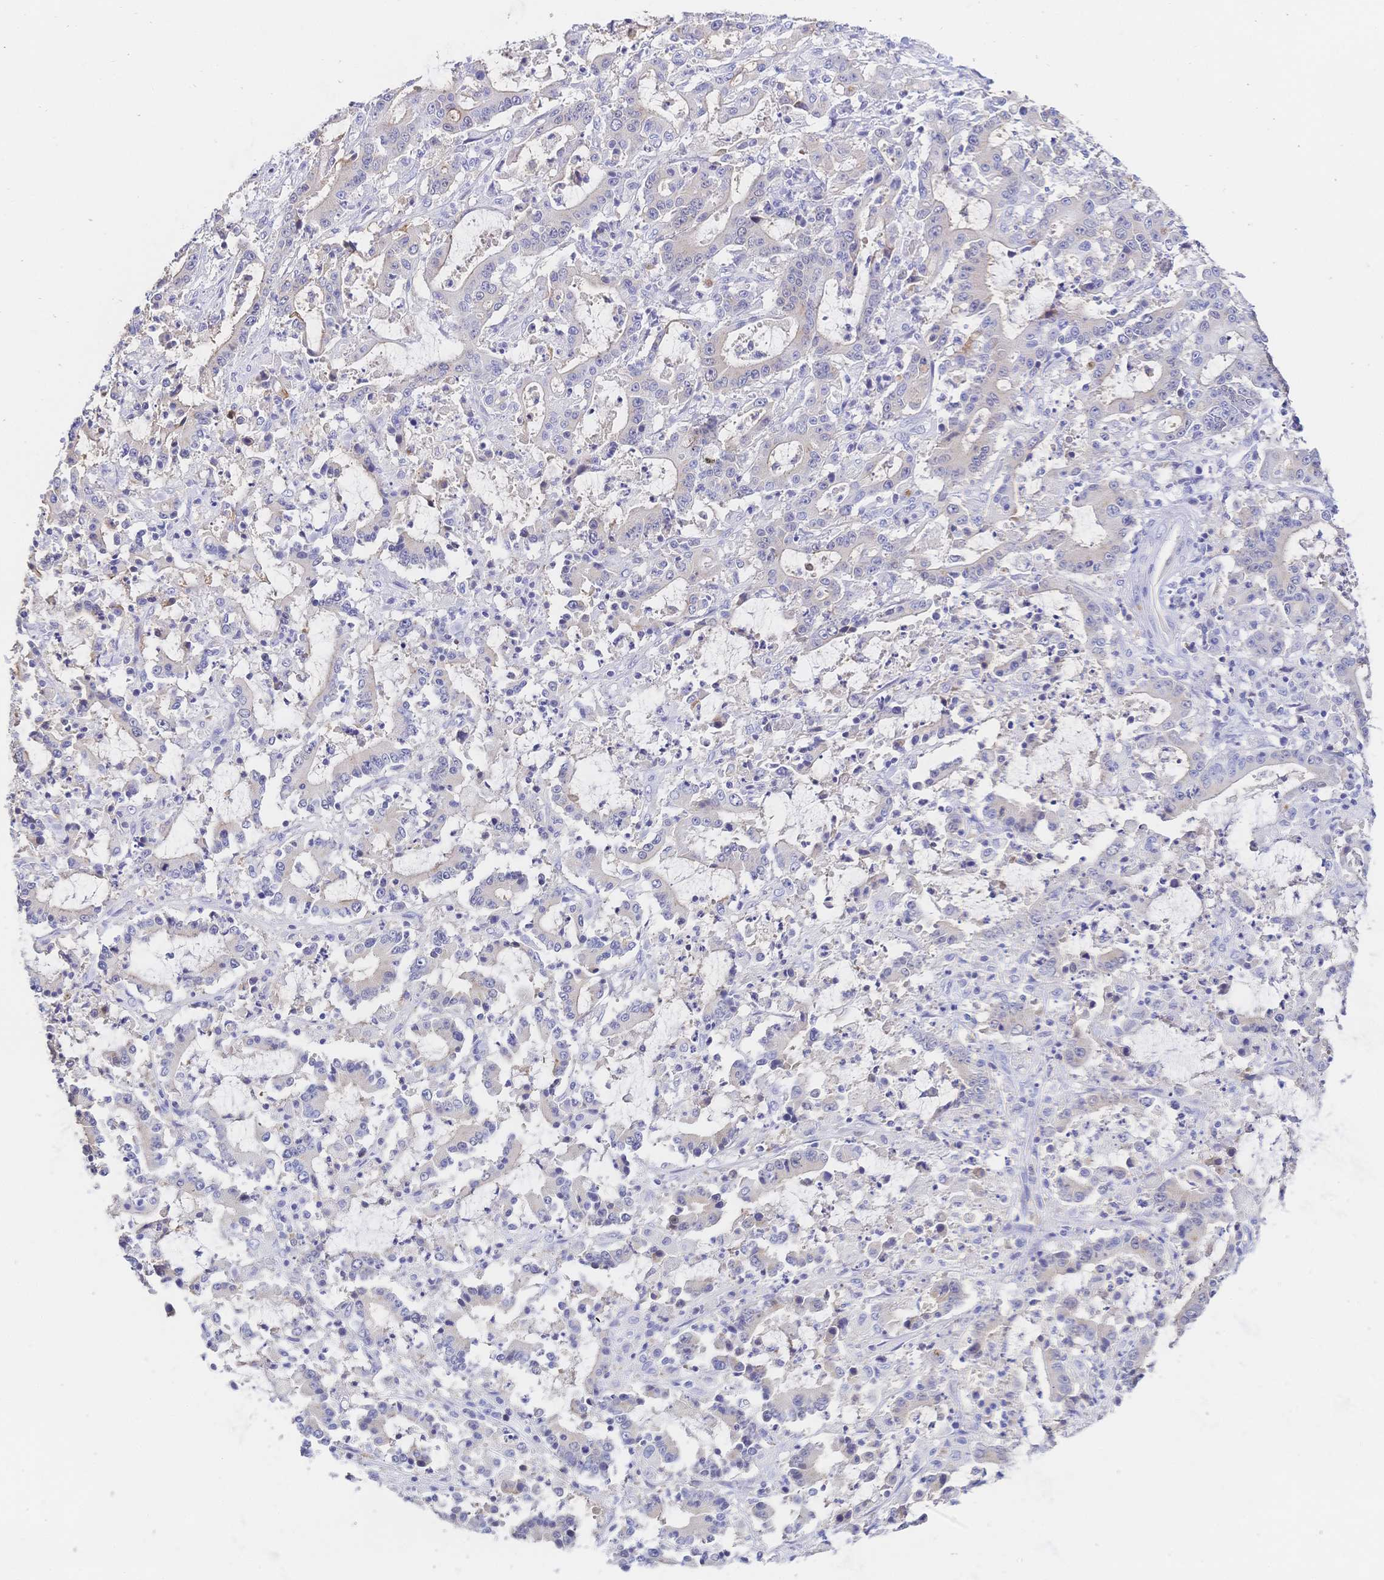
{"staining": {"intensity": "negative", "quantity": "none", "location": "none"}, "tissue": "stomach cancer", "cell_type": "Tumor cells", "image_type": "cancer", "snomed": [{"axis": "morphology", "description": "Adenocarcinoma, NOS"}, {"axis": "topography", "description": "Stomach, upper"}], "caption": "Immunohistochemistry image of neoplastic tissue: adenocarcinoma (stomach) stained with DAB (3,3'-diaminobenzidine) shows no significant protein staining in tumor cells.", "gene": "RRM1", "patient": {"sex": "male", "age": 68}}